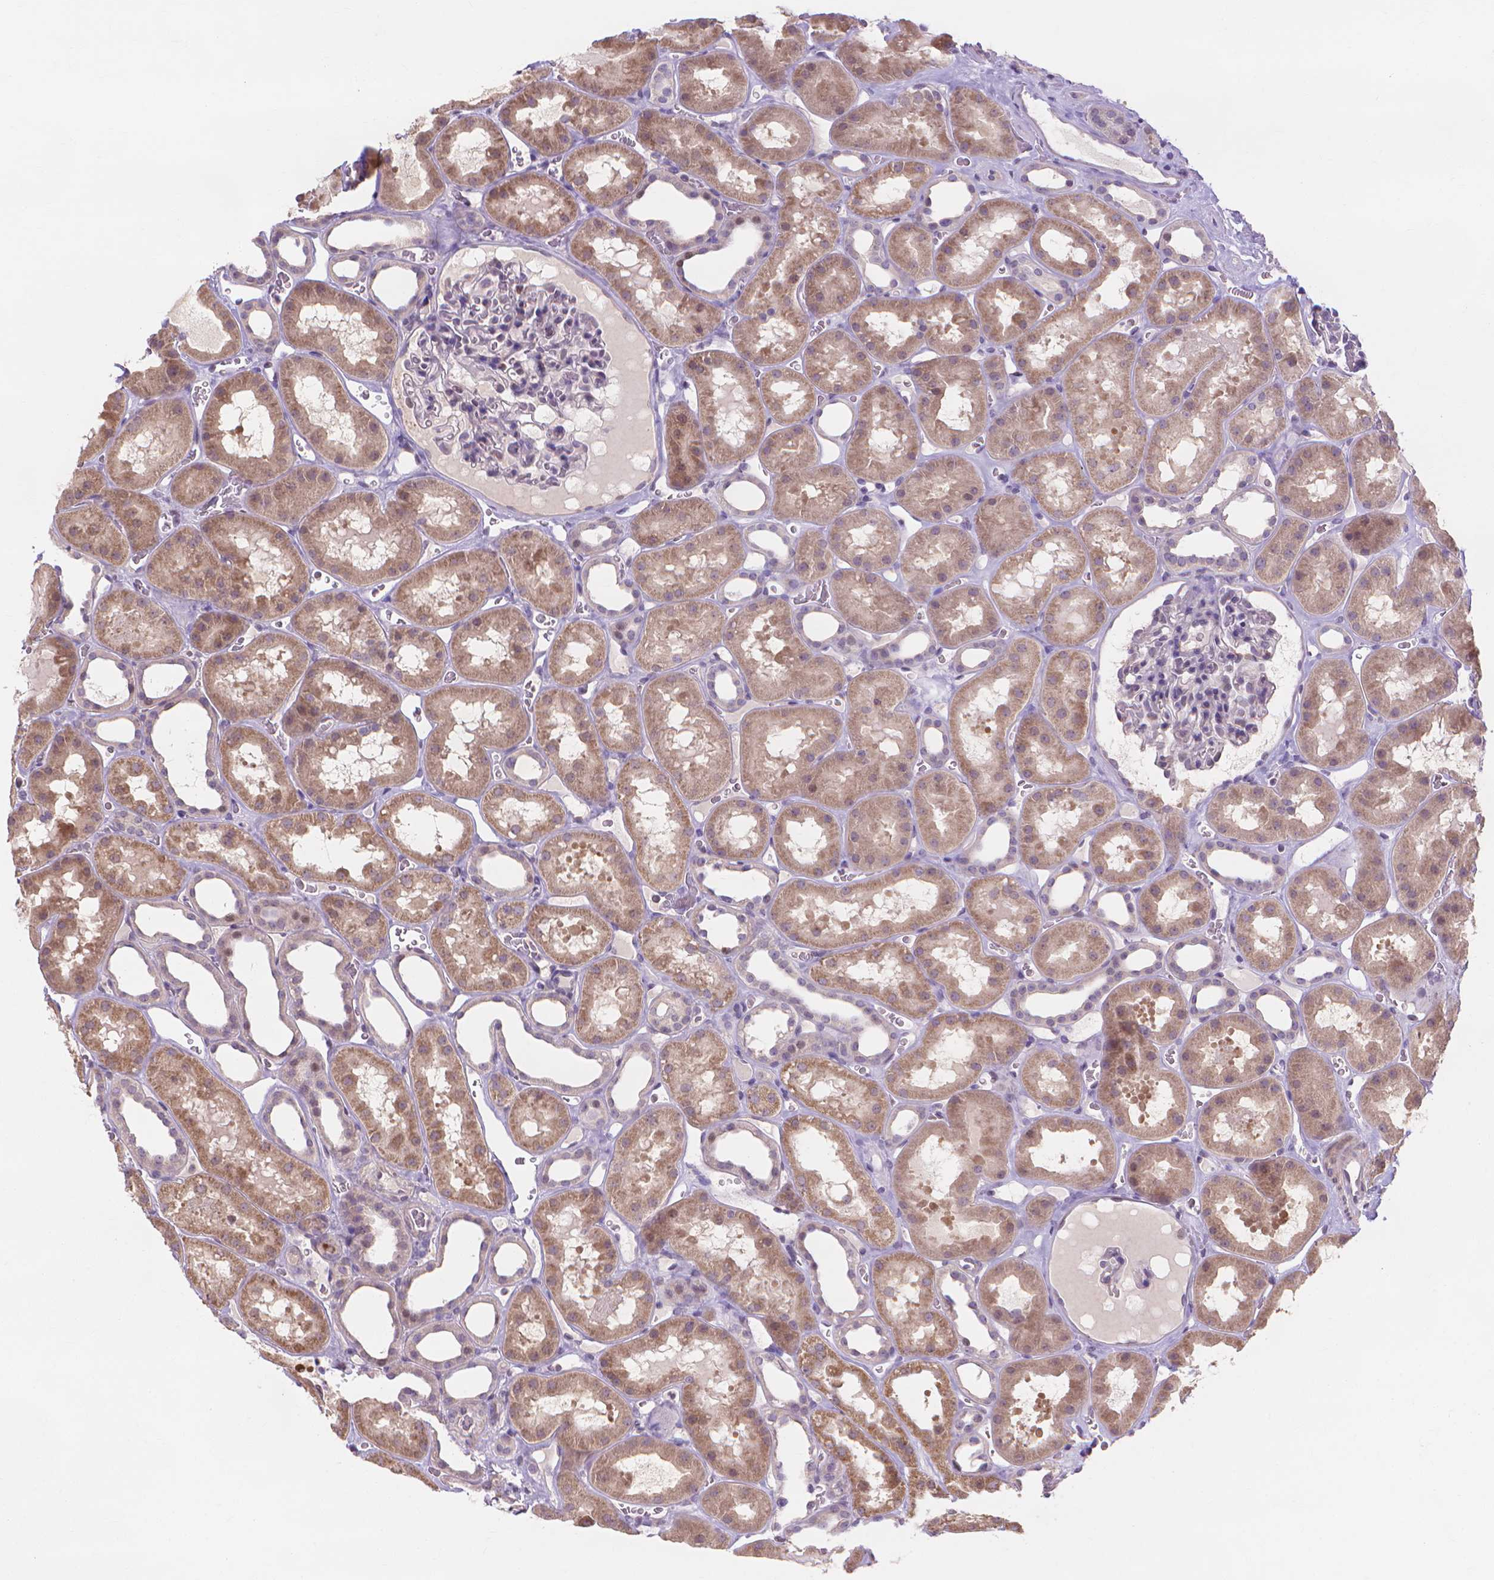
{"staining": {"intensity": "negative", "quantity": "none", "location": "none"}, "tissue": "kidney", "cell_type": "Cells in glomeruli", "image_type": "normal", "snomed": [{"axis": "morphology", "description": "Normal tissue, NOS"}, {"axis": "topography", "description": "Kidney"}], "caption": "The histopathology image shows no staining of cells in glomeruli in normal kidney.", "gene": "PRDM13", "patient": {"sex": "female", "age": 41}}